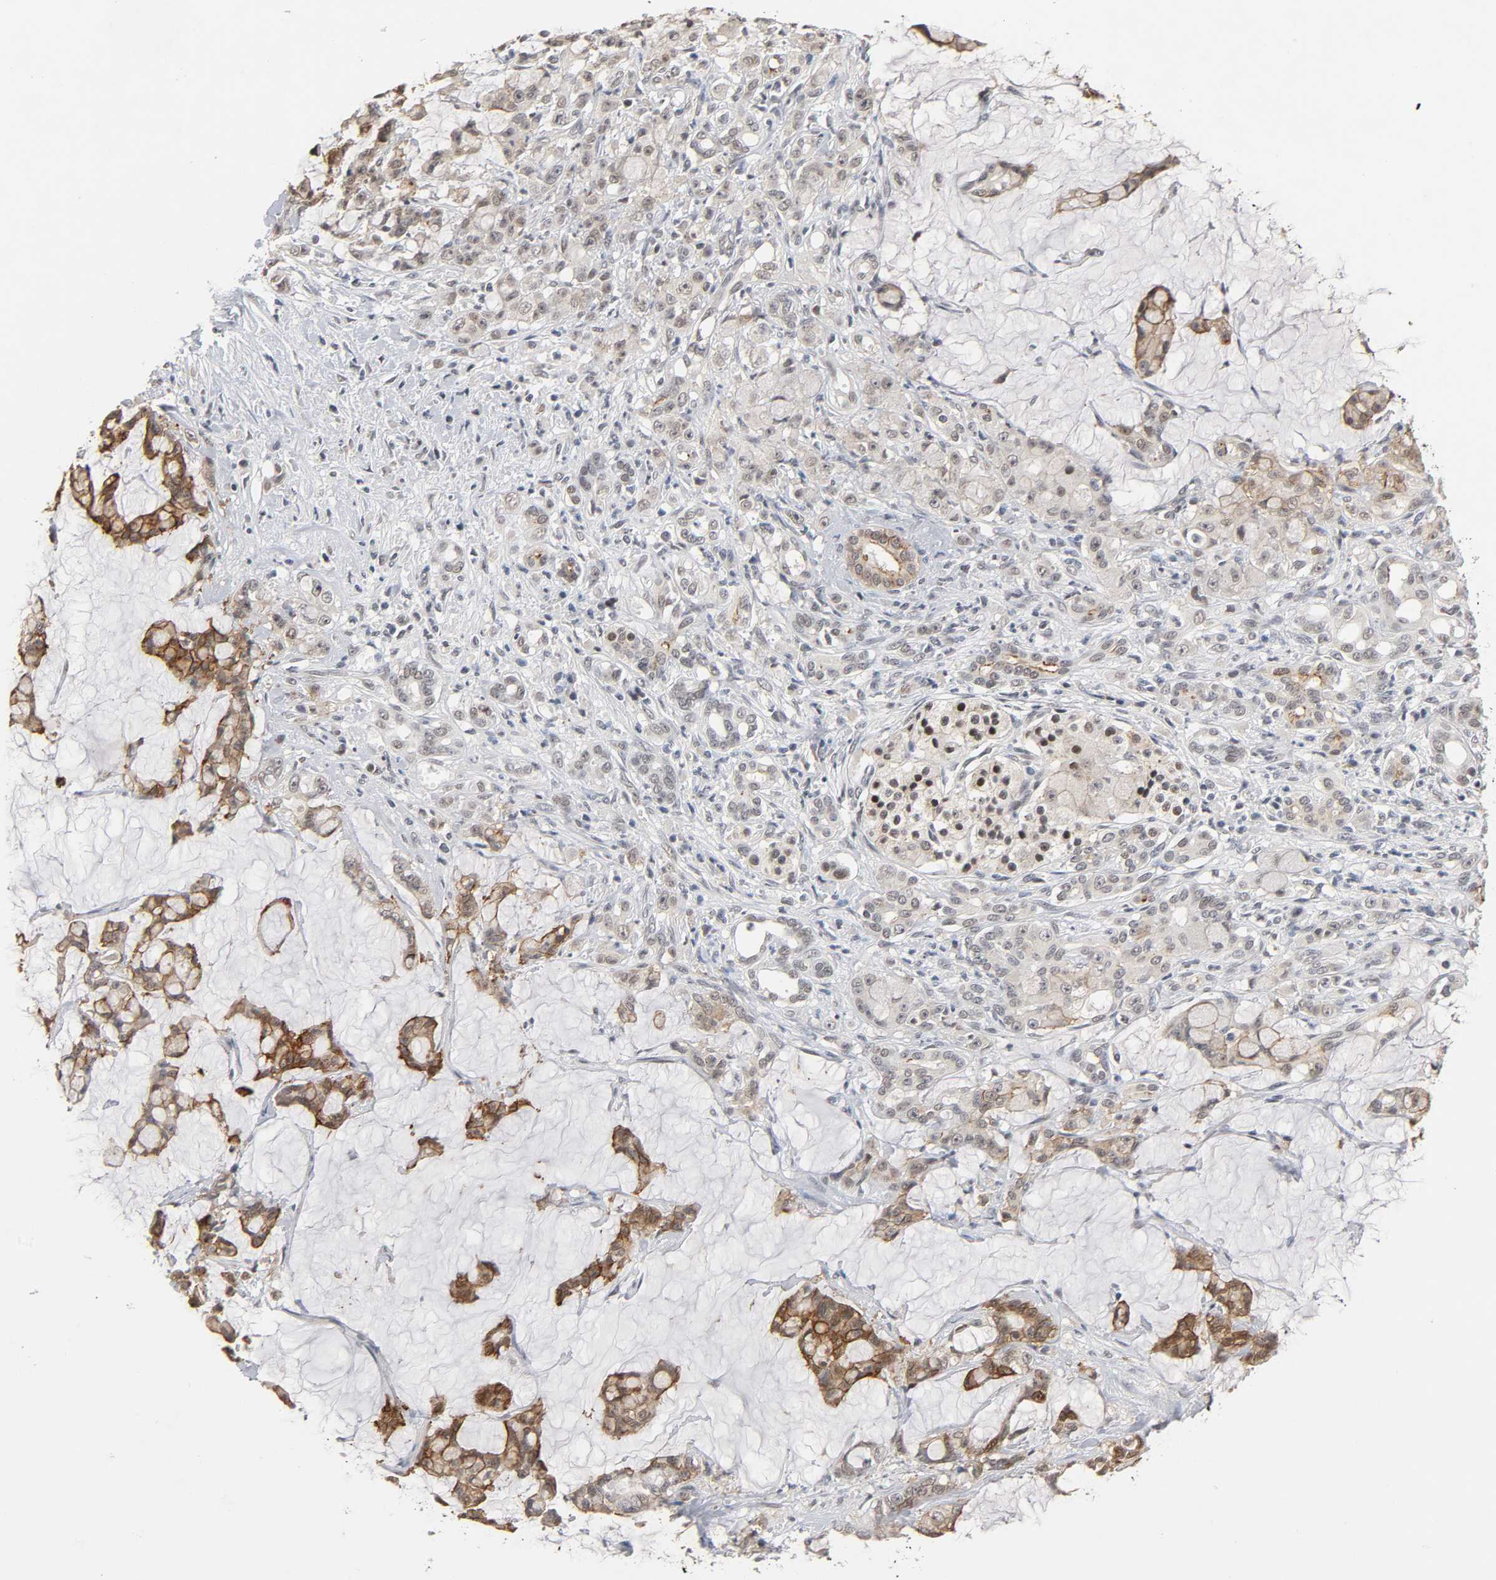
{"staining": {"intensity": "moderate", "quantity": ">75%", "location": "cytoplasmic/membranous,nuclear"}, "tissue": "pancreatic cancer", "cell_type": "Tumor cells", "image_type": "cancer", "snomed": [{"axis": "morphology", "description": "Adenocarcinoma, NOS"}, {"axis": "topography", "description": "Pancreas"}], "caption": "Tumor cells reveal moderate cytoplasmic/membranous and nuclear staining in approximately >75% of cells in adenocarcinoma (pancreatic).", "gene": "HTR1E", "patient": {"sex": "female", "age": 73}}